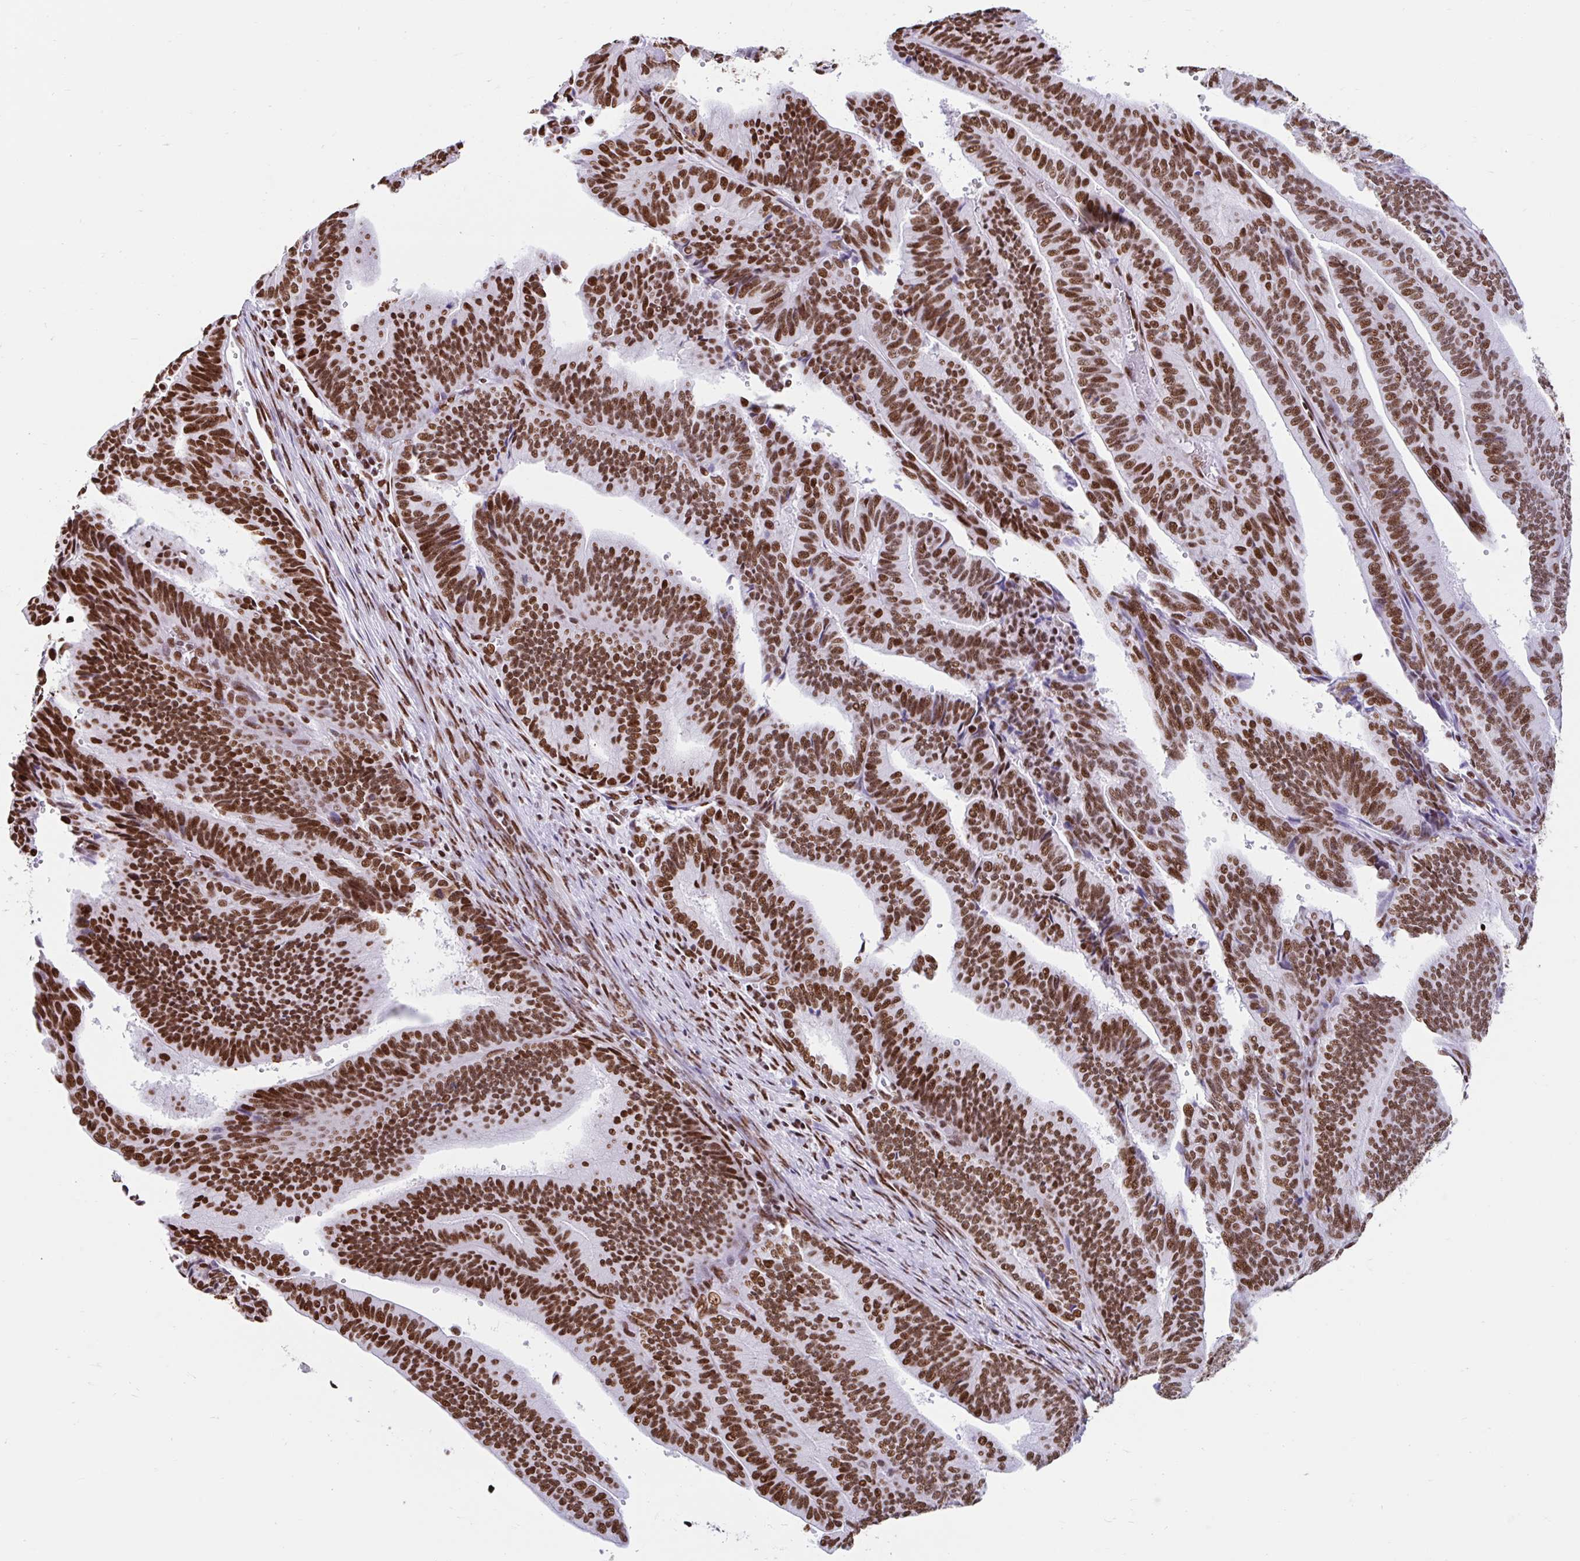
{"staining": {"intensity": "strong", "quantity": ">75%", "location": "nuclear"}, "tissue": "endometrial cancer", "cell_type": "Tumor cells", "image_type": "cancer", "snomed": [{"axis": "morphology", "description": "Adenocarcinoma, NOS"}, {"axis": "topography", "description": "Endometrium"}], "caption": "A brown stain highlights strong nuclear staining of a protein in human endometrial adenocarcinoma tumor cells.", "gene": "KHDRBS1", "patient": {"sex": "female", "age": 65}}